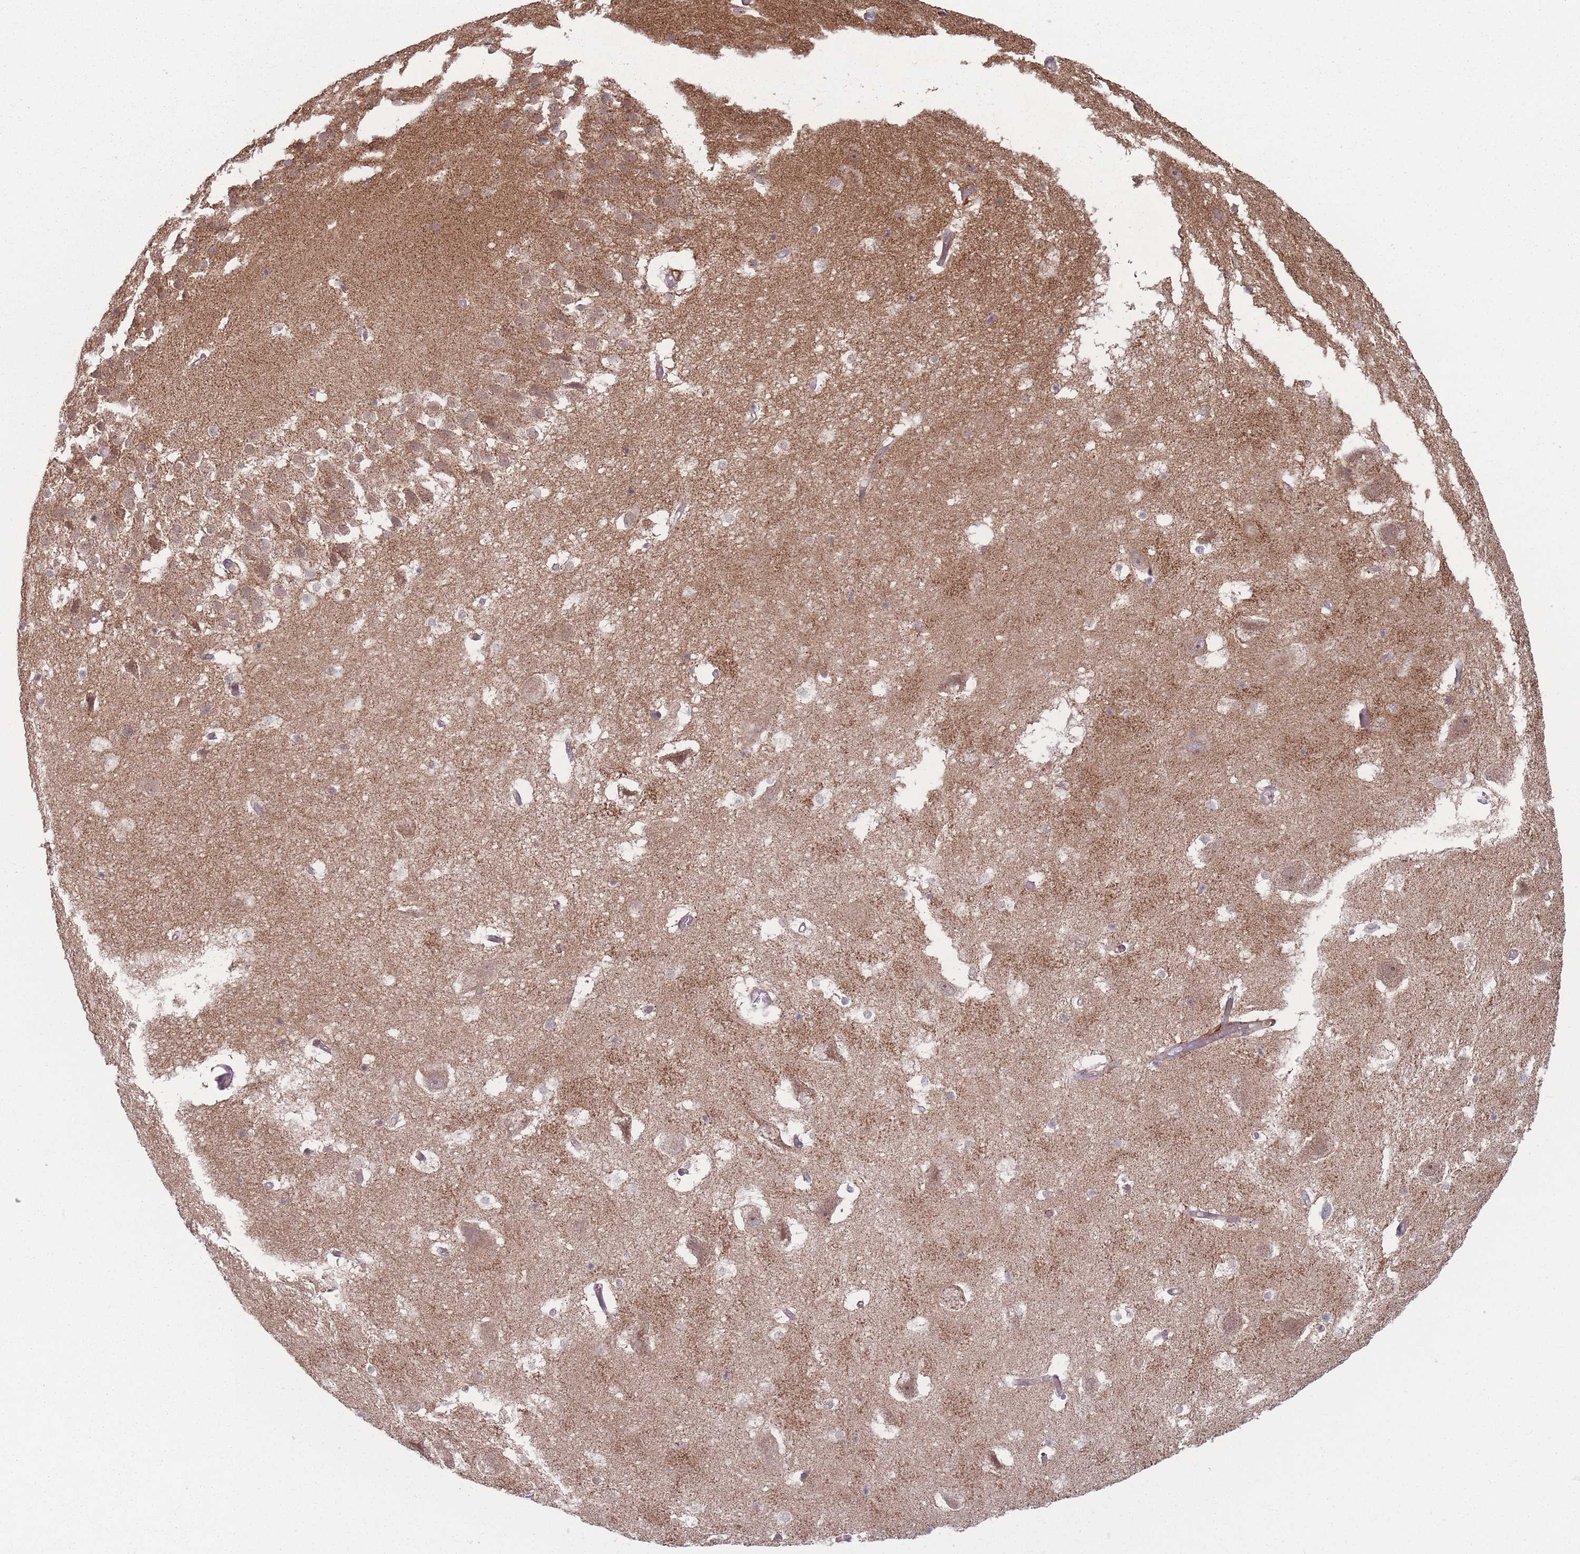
{"staining": {"intensity": "negative", "quantity": "none", "location": "none"}, "tissue": "hippocampus", "cell_type": "Glial cells", "image_type": "normal", "snomed": [{"axis": "morphology", "description": "Normal tissue, NOS"}, {"axis": "topography", "description": "Hippocampus"}], "caption": "Immunohistochemistry histopathology image of unremarkable human hippocampus stained for a protein (brown), which displays no expression in glial cells.", "gene": "OR10Q1", "patient": {"sex": "female", "age": 52}}